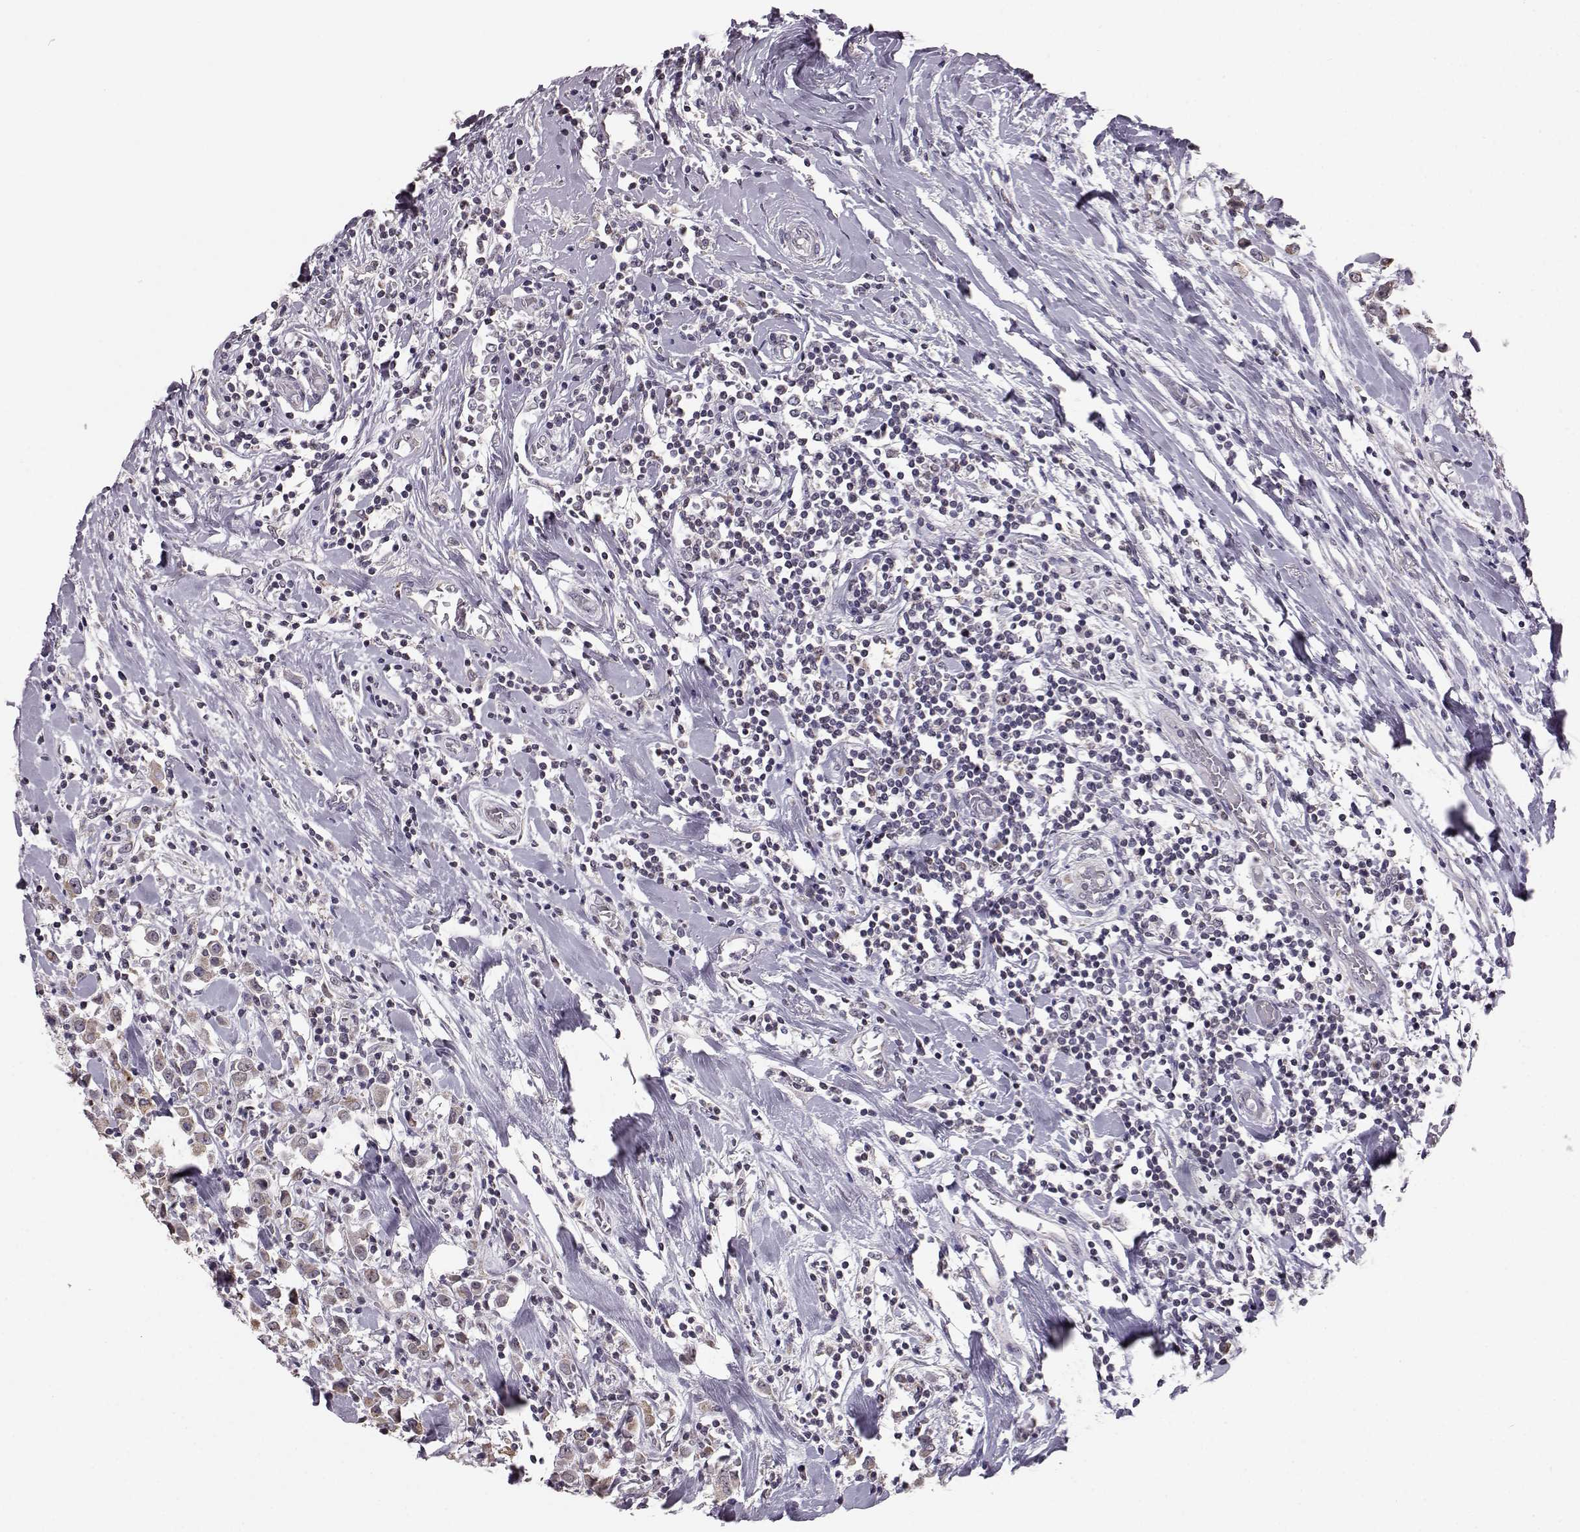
{"staining": {"intensity": "weak", "quantity": "<25%", "location": "cytoplasmic/membranous"}, "tissue": "breast cancer", "cell_type": "Tumor cells", "image_type": "cancer", "snomed": [{"axis": "morphology", "description": "Duct carcinoma"}, {"axis": "topography", "description": "Breast"}], "caption": "There is no significant positivity in tumor cells of intraductal carcinoma (breast).", "gene": "ALDH3A1", "patient": {"sex": "female", "age": 61}}